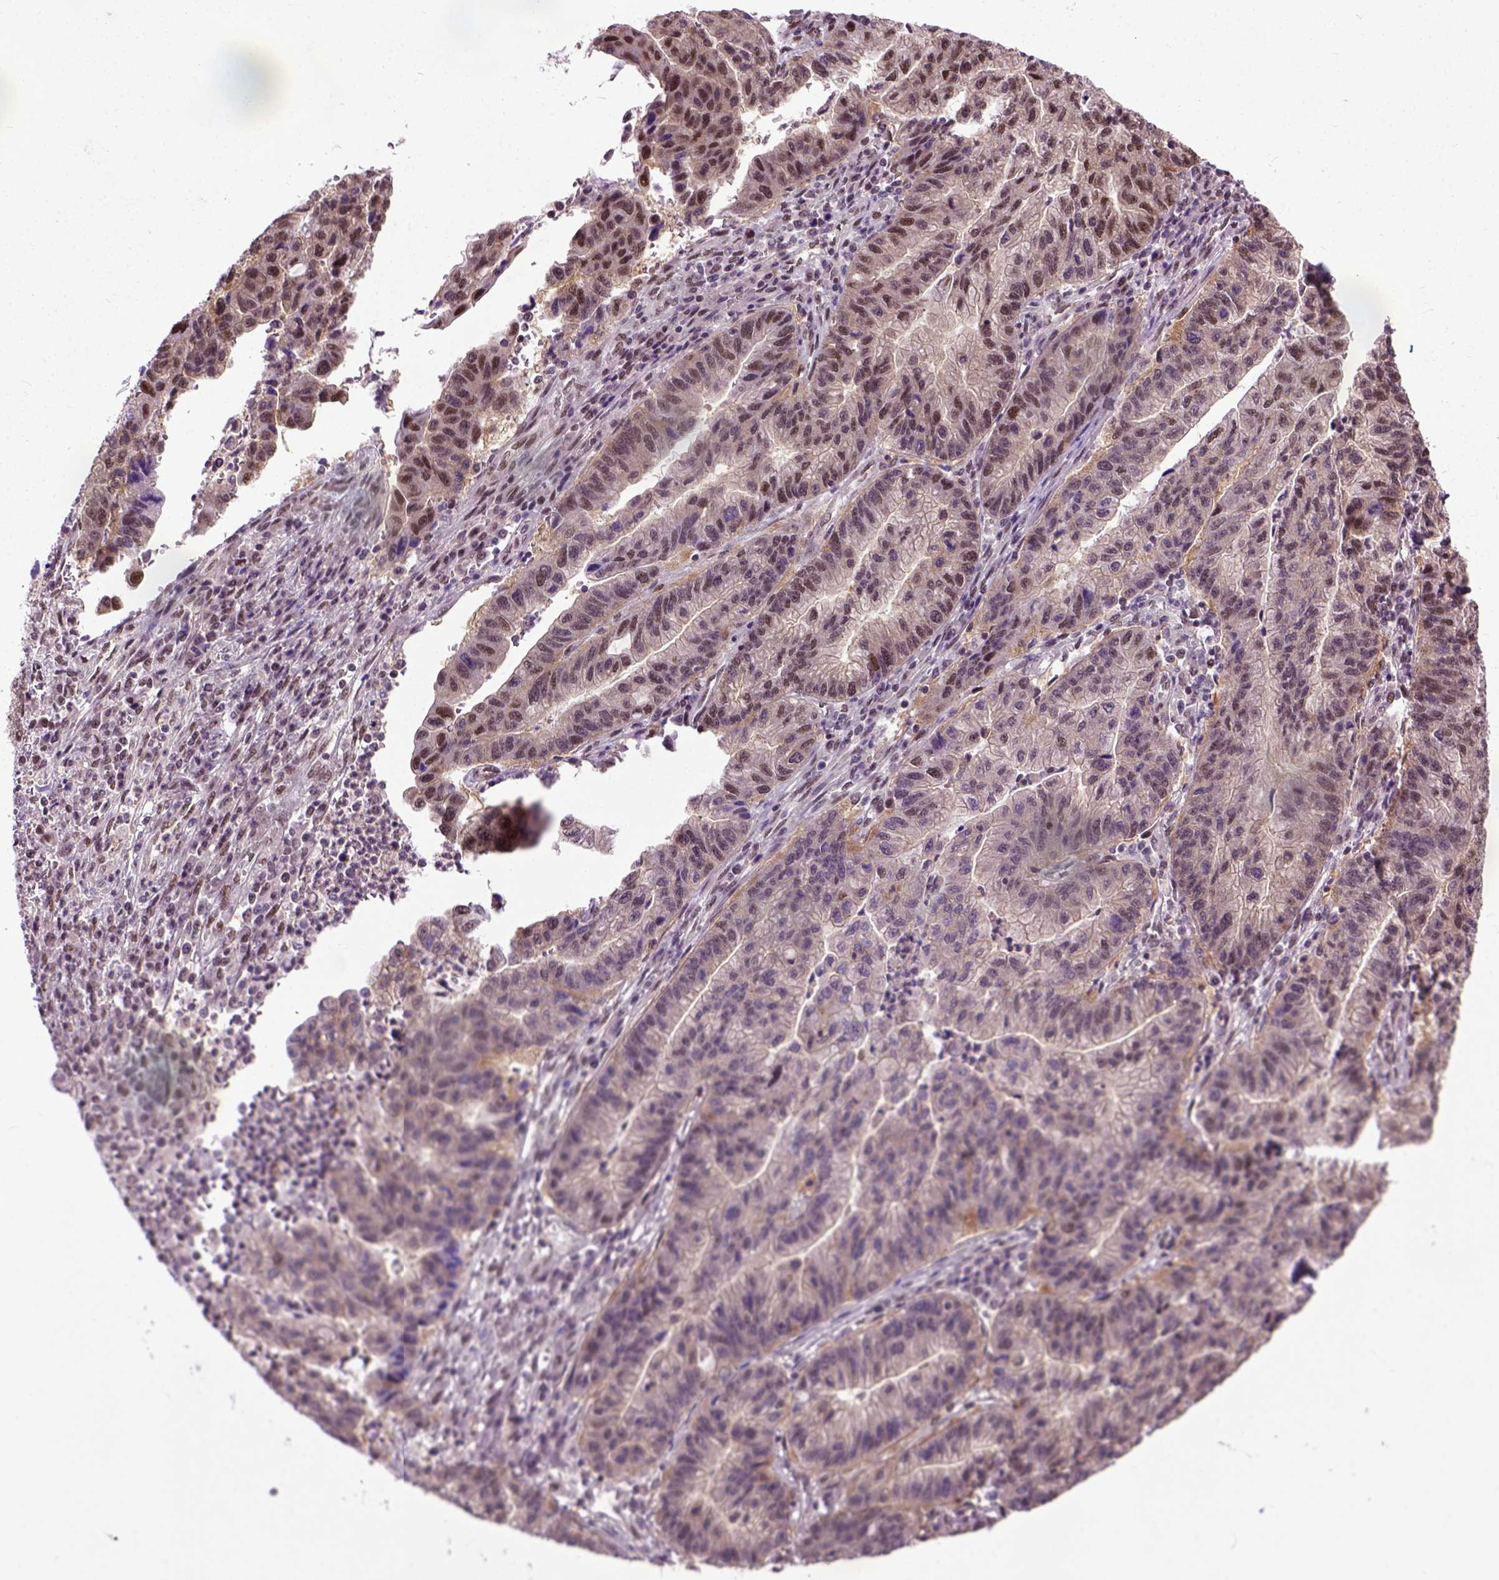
{"staining": {"intensity": "moderate", "quantity": "25%-75%", "location": "nuclear"}, "tissue": "stomach cancer", "cell_type": "Tumor cells", "image_type": "cancer", "snomed": [{"axis": "morphology", "description": "Adenocarcinoma, NOS"}, {"axis": "topography", "description": "Stomach"}], "caption": "This is an image of immunohistochemistry staining of adenocarcinoma (stomach), which shows moderate expression in the nuclear of tumor cells.", "gene": "UBA3", "patient": {"sex": "male", "age": 83}}